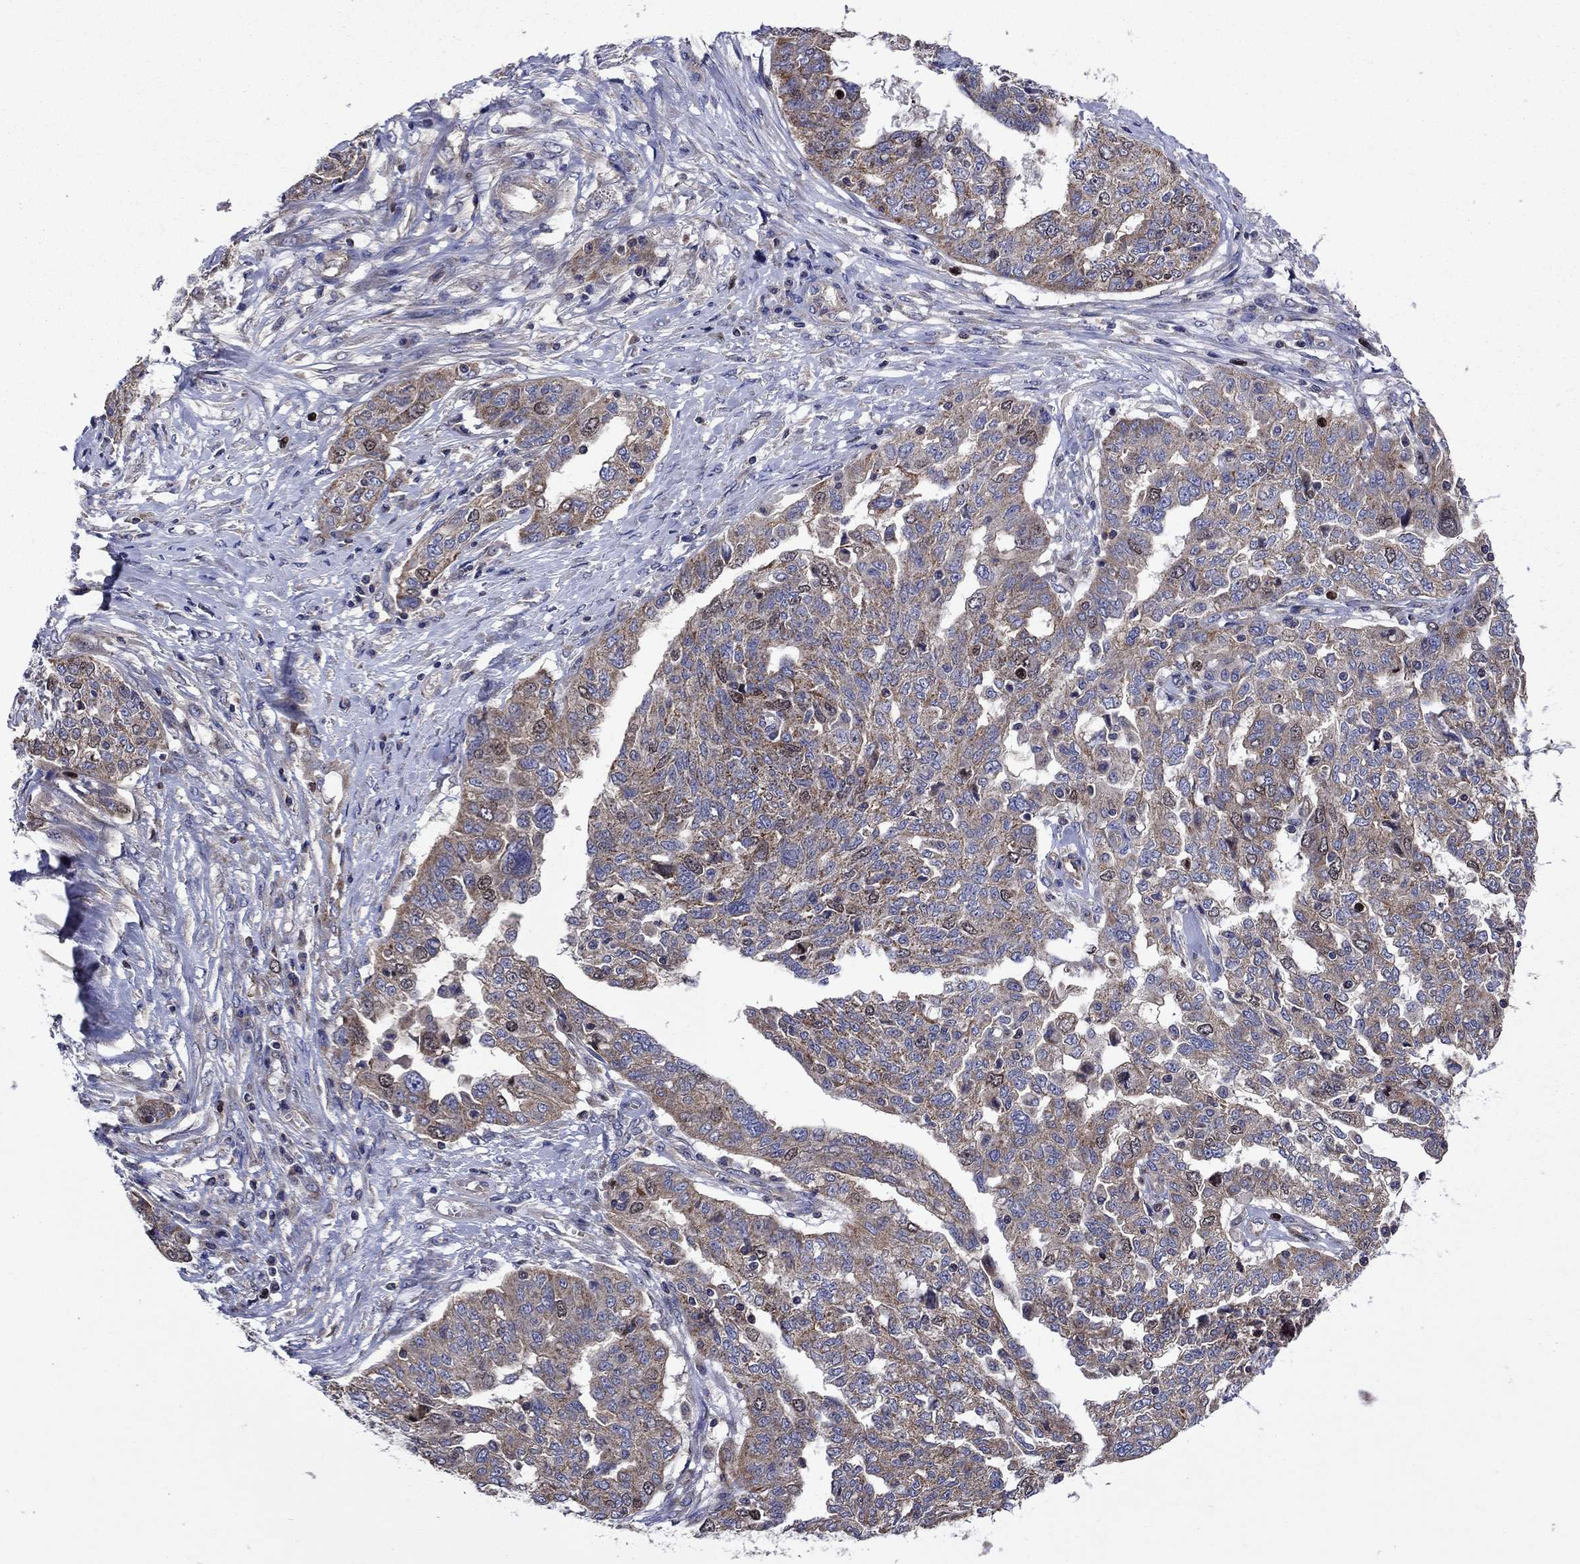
{"staining": {"intensity": "weak", "quantity": "25%-75%", "location": "cytoplasmic/membranous"}, "tissue": "ovarian cancer", "cell_type": "Tumor cells", "image_type": "cancer", "snomed": [{"axis": "morphology", "description": "Cystadenocarcinoma, serous, NOS"}, {"axis": "topography", "description": "Ovary"}], "caption": "Tumor cells exhibit weak cytoplasmic/membranous positivity in approximately 25%-75% of cells in ovarian cancer. (Brightfield microscopy of DAB IHC at high magnification).", "gene": "KIF22", "patient": {"sex": "female", "age": 67}}